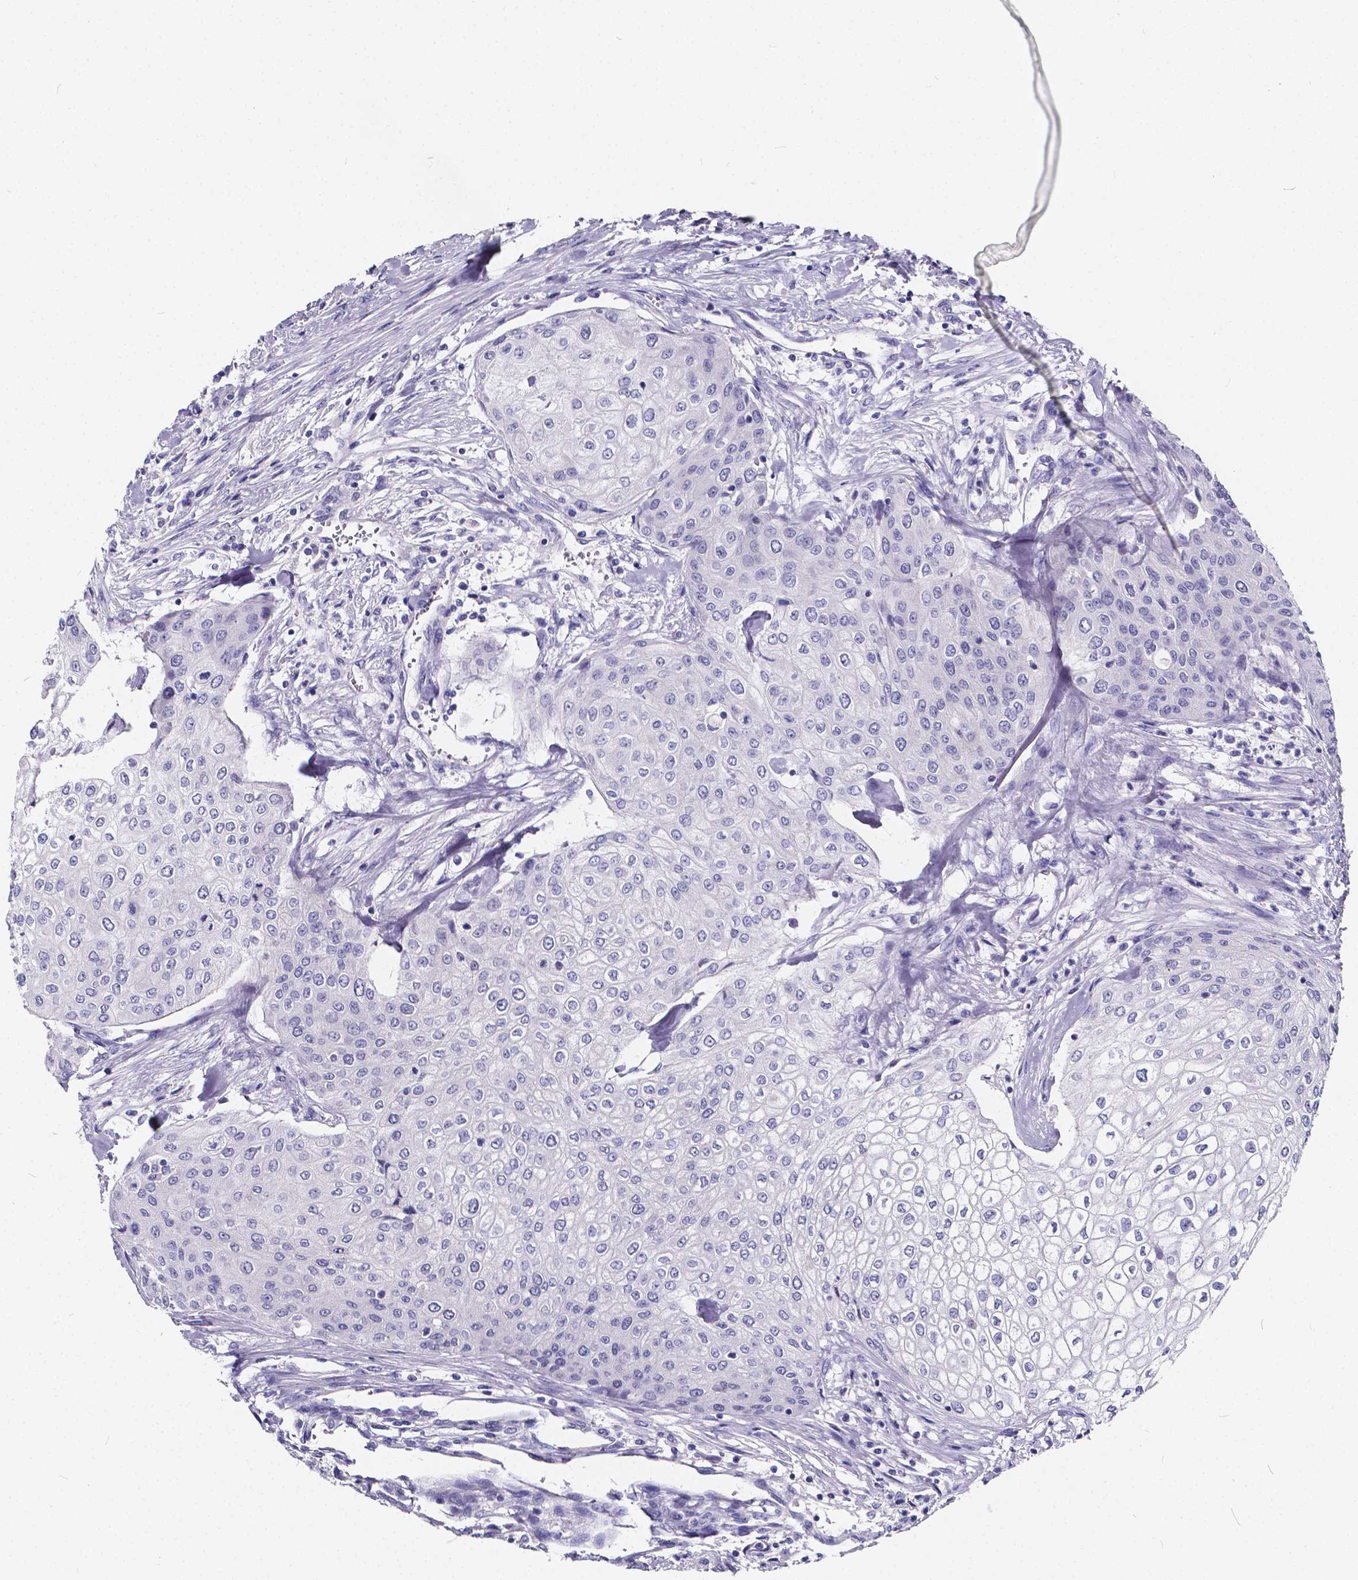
{"staining": {"intensity": "negative", "quantity": "none", "location": "none"}, "tissue": "urothelial cancer", "cell_type": "Tumor cells", "image_type": "cancer", "snomed": [{"axis": "morphology", "description": "Urothelial carcinoma, High grade"}, {"axis": "topography", "description": "Urinary bladder"}], "caption": "Tumor cells show no significant protein expression in high-grade urothelial carcinoma.", "gene": "SPEF2", "patient": {"sex": "male", "age": 62}}